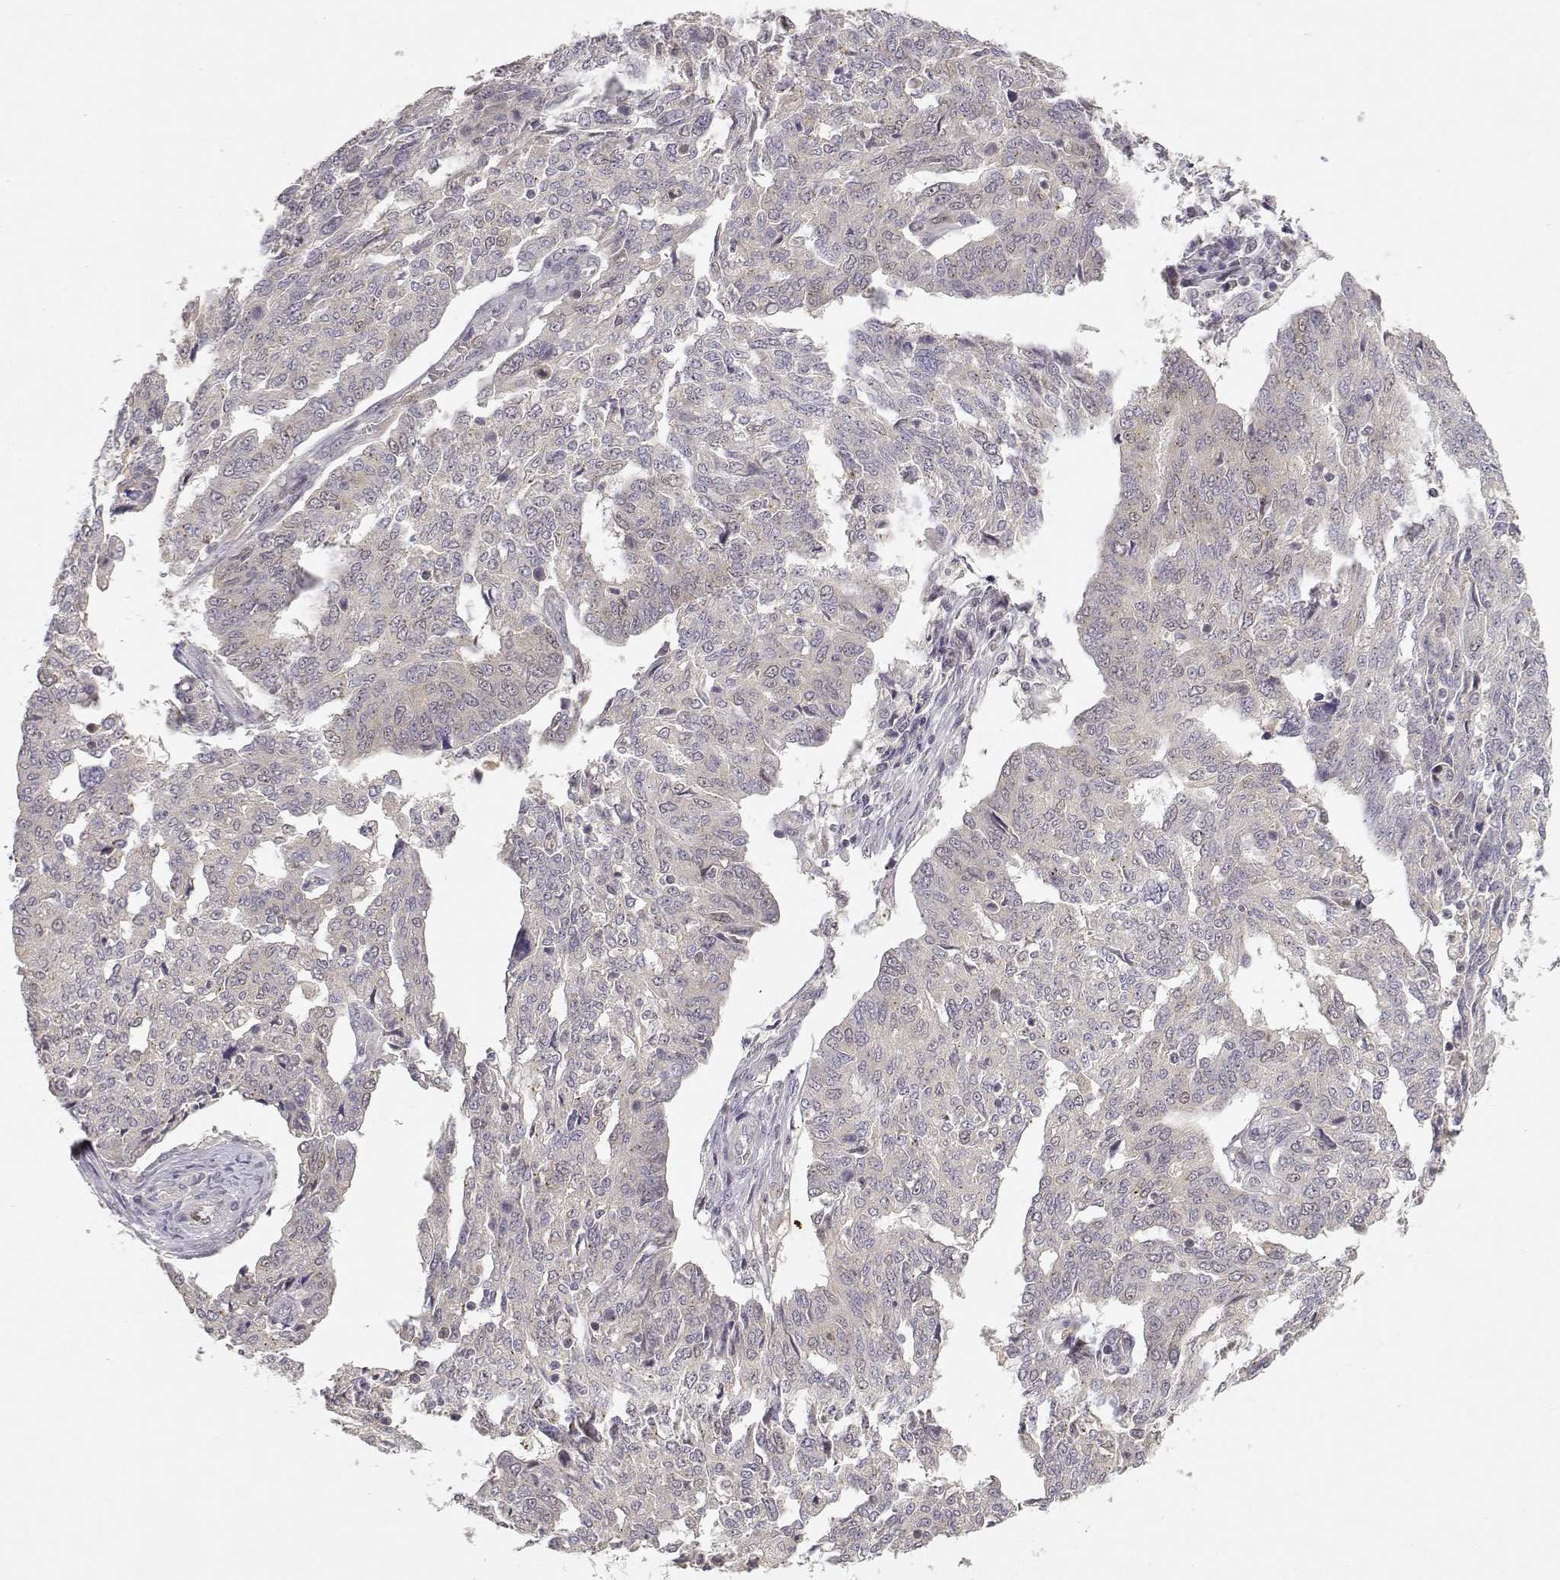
{"staining": {"intensity": "weak", "quantity": "25%-75%", "location": "cytoplasmic/membranous"}, "tissue": "ovarian cancer", "cell_type": "Tumor cells", "image_type": "cancer", "snomed": [{"axis": "morphology", "description": "Cystadenocarcinoma, serous, NOS"}, {"axis": "topography", "description": "Ovary"}], "caption": "Ovarian serous cystadenocarcinoma stained with immunohistochemistry reveals weak cytoplasmic/membranous staining in about 25%-75% of tumor cells.", "gene": "RAD51", "patient": {"sex": "female", "age": 67}}